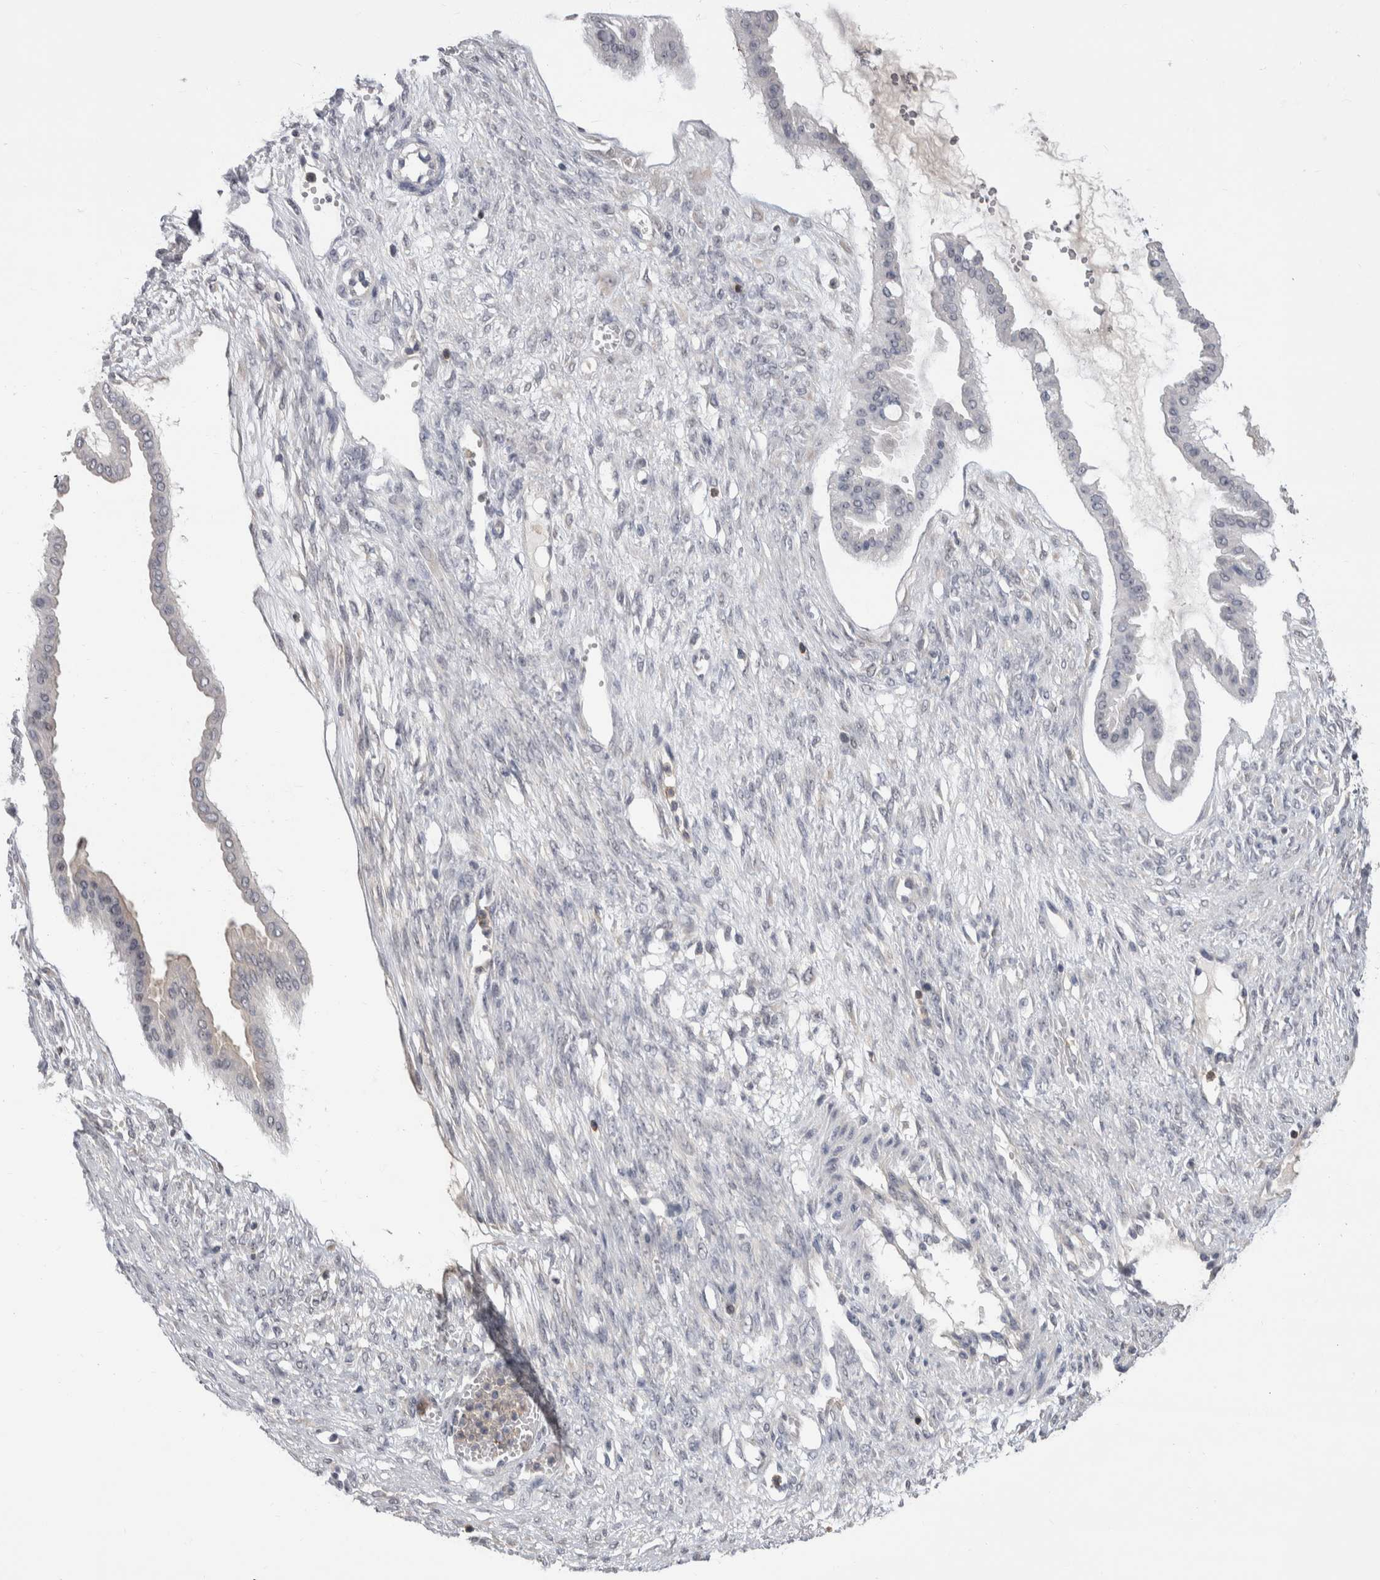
{"staining": {"intensity": "negative", "quantity": "none", "location": "none"}, "tissue": "ovarian cancer", "cell_type": "Tumor cells", "image_type": "cancer", "snomed": [{"axis": "morphology", "description": "Cystadenocarcinoma, mucinous, NOS"}, {"axis": "topography", "description": "Ovary"}], "caption": "This histopathology image is of ovarian mucinous cystadenocarcinoma stained with IHC to label a protein in brown with the nuclei are counter-stained blue. There is no expression in tumor cells. The staining was performed using DAB (3,3'-diaminobenzidine) to visualize the protein expression in brown, while the nuclei were stained in blue with hematoxylin (Magnification: 20x).", "gene": "CEP295NL", "patient": {"sex": "female", "age": 73}}